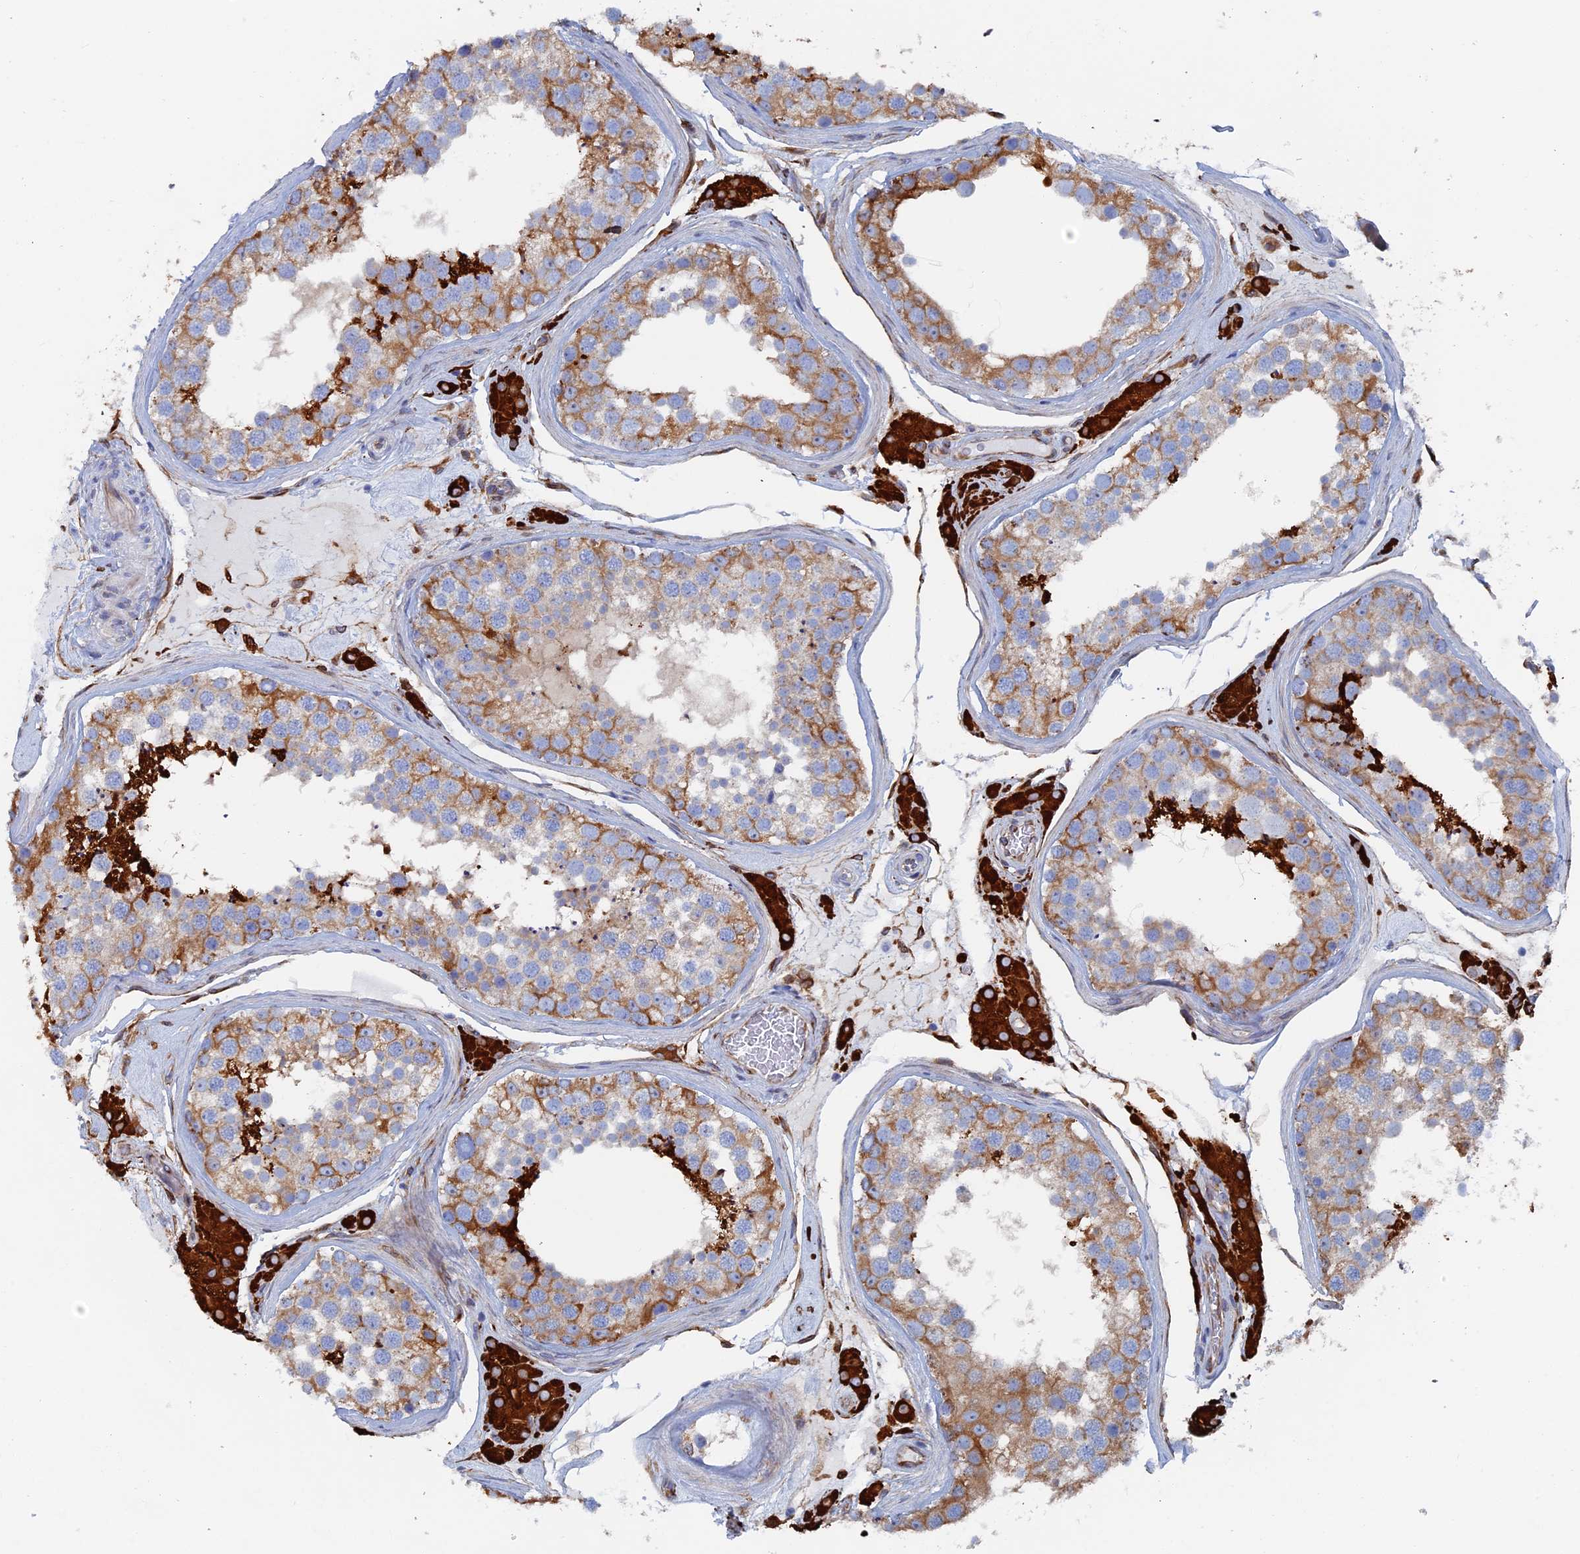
{"staining": {"intensity": "strong", "quantity": "25%-75%", "location": "cytoplasmic/membranous"}, "tissue": "testis", "cell_type": "Cells in seminiferous ducts", "image_type": "normal", "snomed": [{"axis": "morphology", "description": "Normal tissue, NOS"}, {"axis": "topography", "description": "Testis"}], "caption": "The histopathology image demonstrates staining of unremarkable testis, revealing strong cytoplasmic/membranous protein expression (brown color) within cells in seminiferous ducts. (DAB = brown stain, brightfield microscopy at high magnification).", "gene": "COG7", "patient": {"sex": "male", "age": 46}}